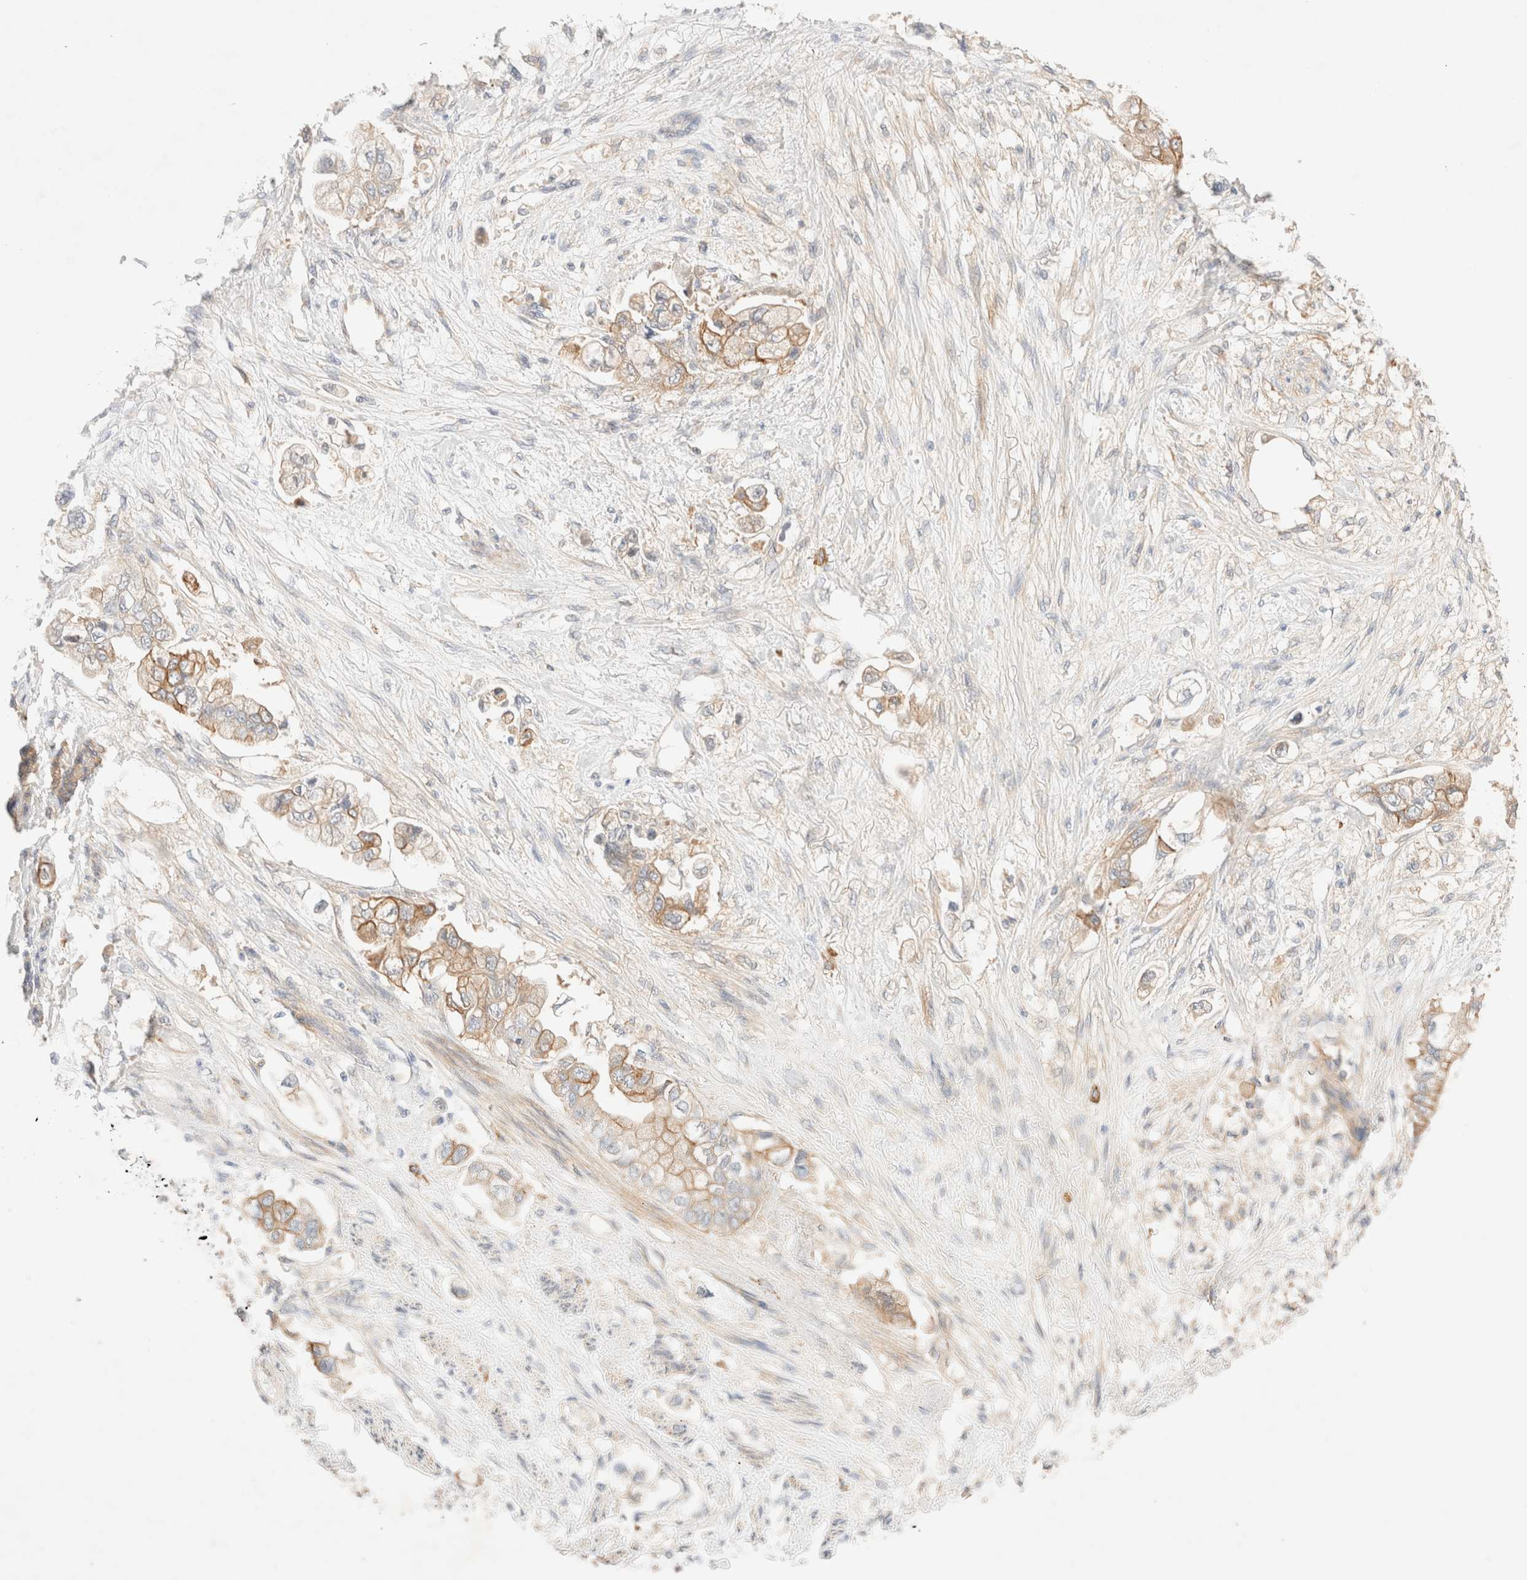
{"staining": {"intensity": "weak", "quantity": ">75%", "location": "cytoplasmic/membranous"}, "tissue": "stomach cancer", "cell_type": "Tumor cells", "image_type": "cancer", "snomed": [{"axis": "morphology", "description": "Adenocarcinoma, NOS"}, {"axis": "topography", "description": "Stomach"}], "caption": "This photomicrograph displays immunohistochemistry (IHC) staining of human stomach adenocarcinoma, with low weak cytoplasmic/membranous positivity in about >75% of tumor cells.", "gene": "NIBAN2", "patient": {"sex": "male", "age": 62}}